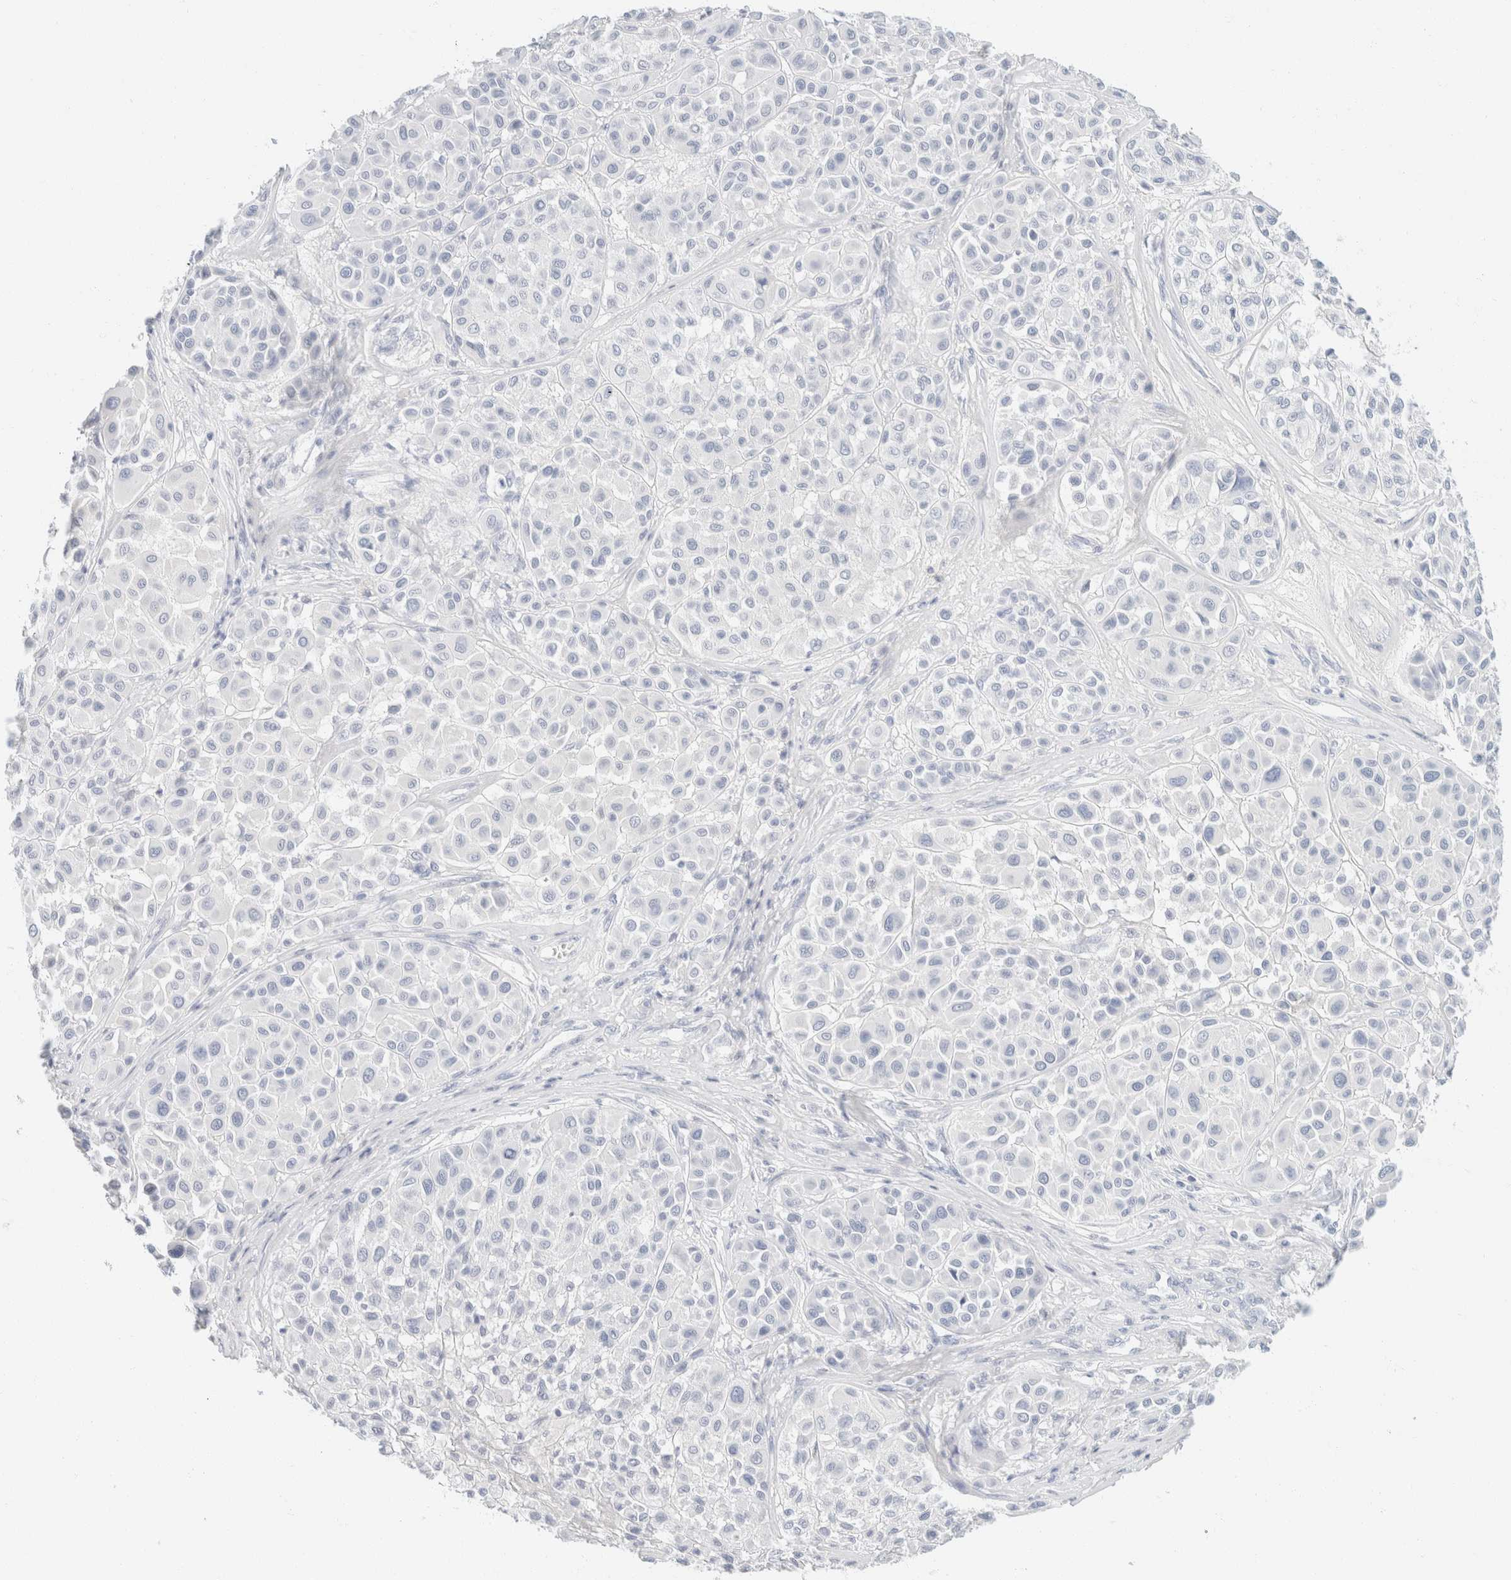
{"staining": {"intensity": "negative", "quantity": "none", "location": "none"}, "tissue": "melanoma", "cell_type": "Tumor cells", "image_type": "cancer", "snomed": [{"axis": "morphology", "description": "Malignant melanoma, Metastatic site"}, {"axis": "topography", "description": "Soft tissue"}], "caption": "Immunohistochemical staining of melanoma displays no significant staining in tumor cells.", "gene": "KRT20", "patient": {"sex": "male", "age": 41}}